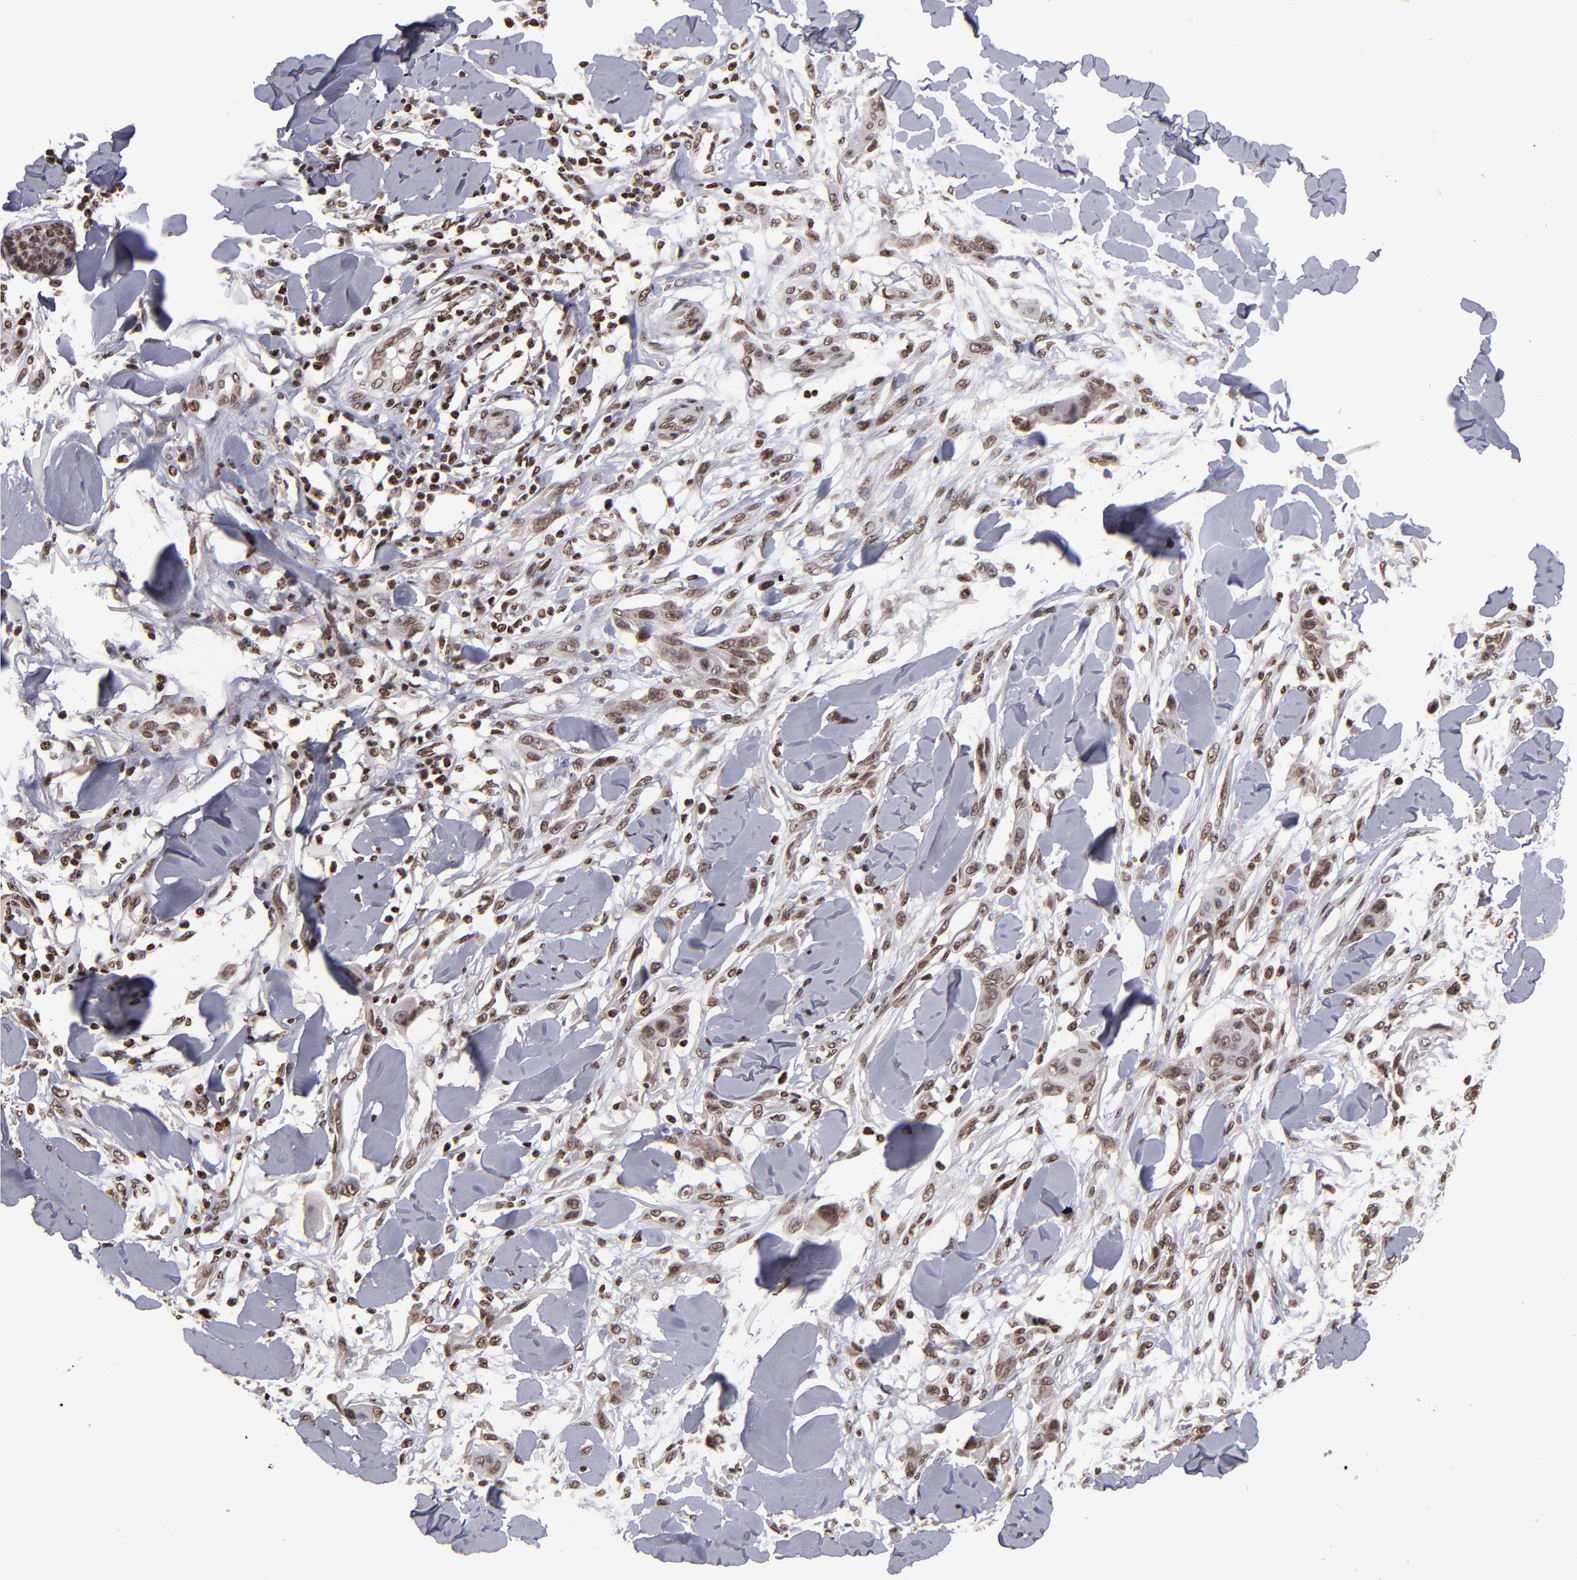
{"staining": {"intensity": "moderate", "quantity": ">75%", "location": "nuclear"}, "tissue": "skin cancer", "cell_type": "Tumor cells", "image_type": "cancer", "snomed": [{"axis": "morphology", "description": "Squamous cell carcinoma, NOS"}, {"axis": "topography", "description": "Skin"}], "caption": "IHC staining of skin squamous cell carcinoma, which demonstrates medium levels of moderate nuclear staining in about >75% of tumor cells indicating moderate nuclear protein staining. The staining was performed using DAB (3,3'-diaminobenzidine) (brown) for protein detection and nuclei were counterstained in hematoxylin (blue).", "gene": "CSDC2", "patient": {"sex": "female", "age": 59}}